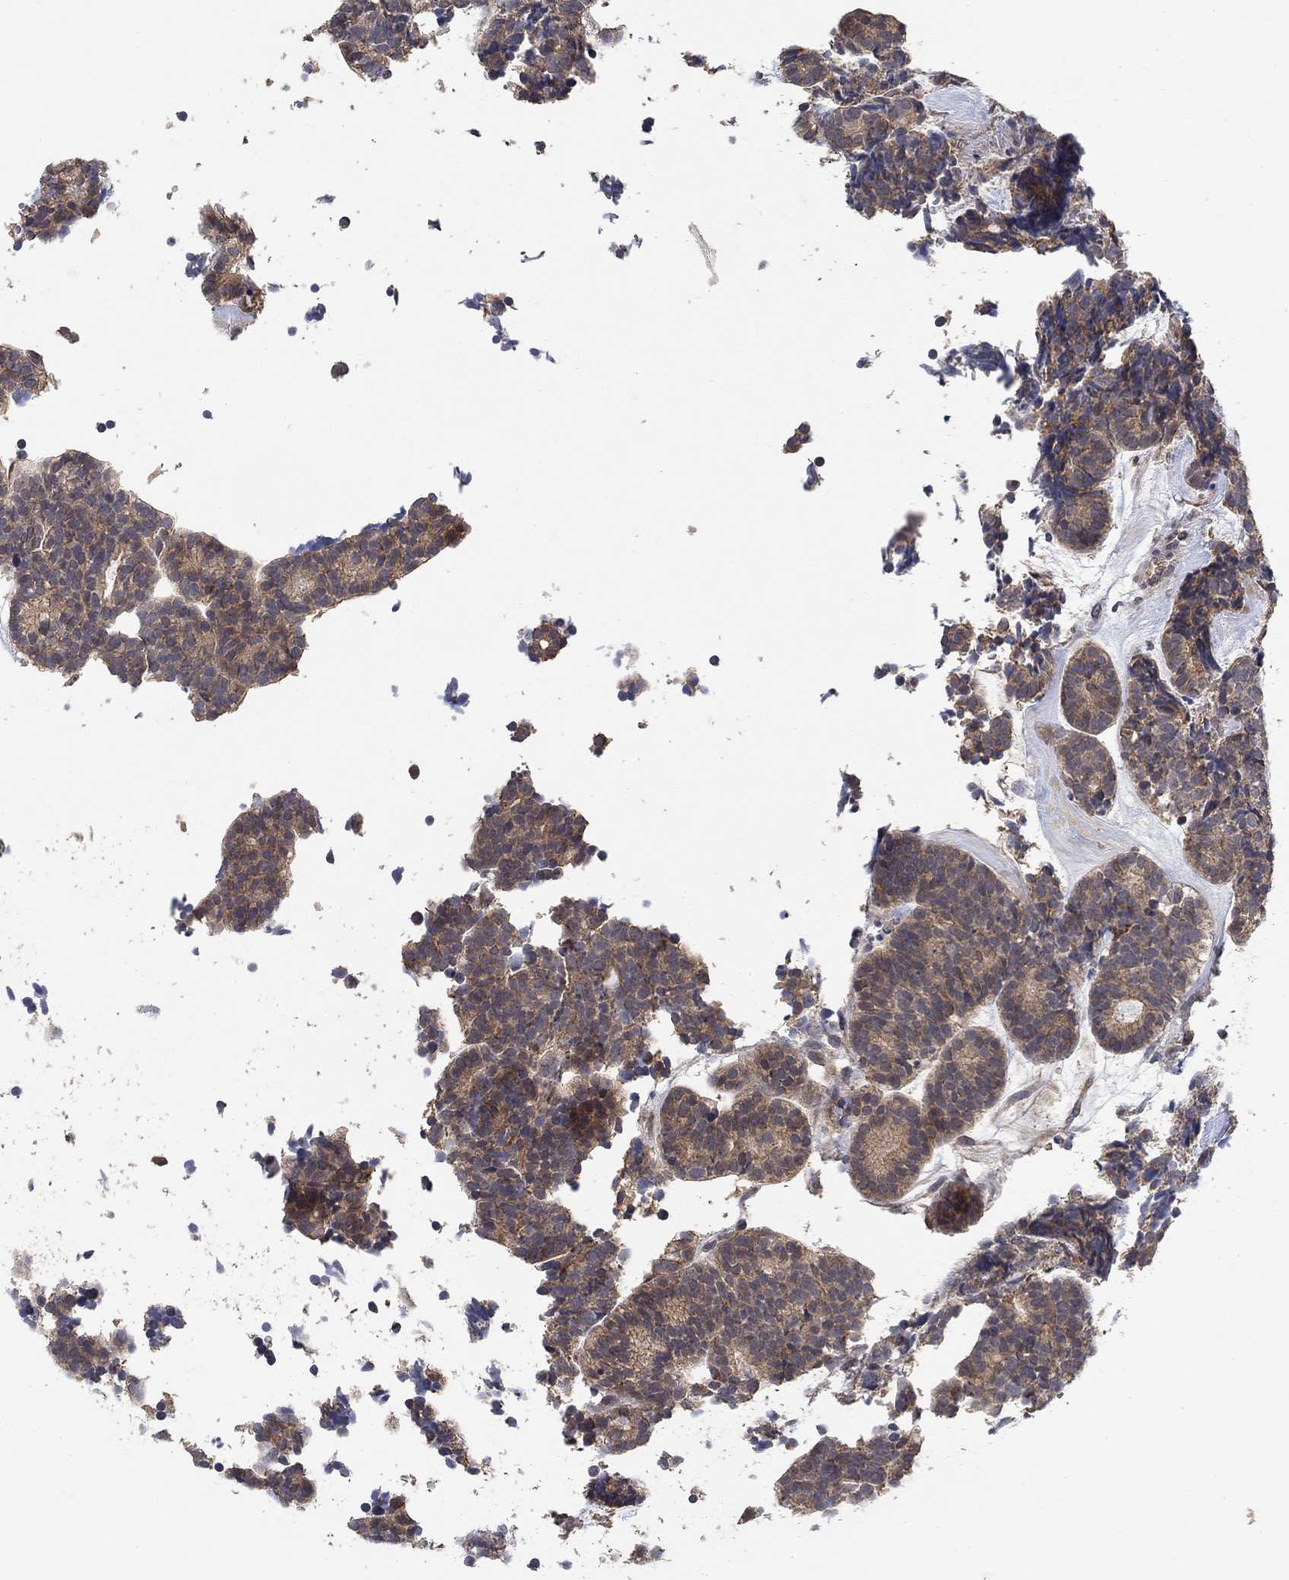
{"staining": {"intensity": "weak", "quantity": "<25%", "location": "cytoplasmic/membranous"}, "tissue": "head and neck cancer", "cell_type": "Tumor cells", "image_type": "cancer", "snomed": [{"axis": "morphology", "description": "Adenocarcinoma, NOS"}, {"axis": "topography", "description": "Head-Neck"}], "caption": "Immunohistochemical staining of human head and neck cancer reveals no significant positivity in tumor cells.", "gene": "MCUR1", "patient": {"sex": "female", "age": 81}}